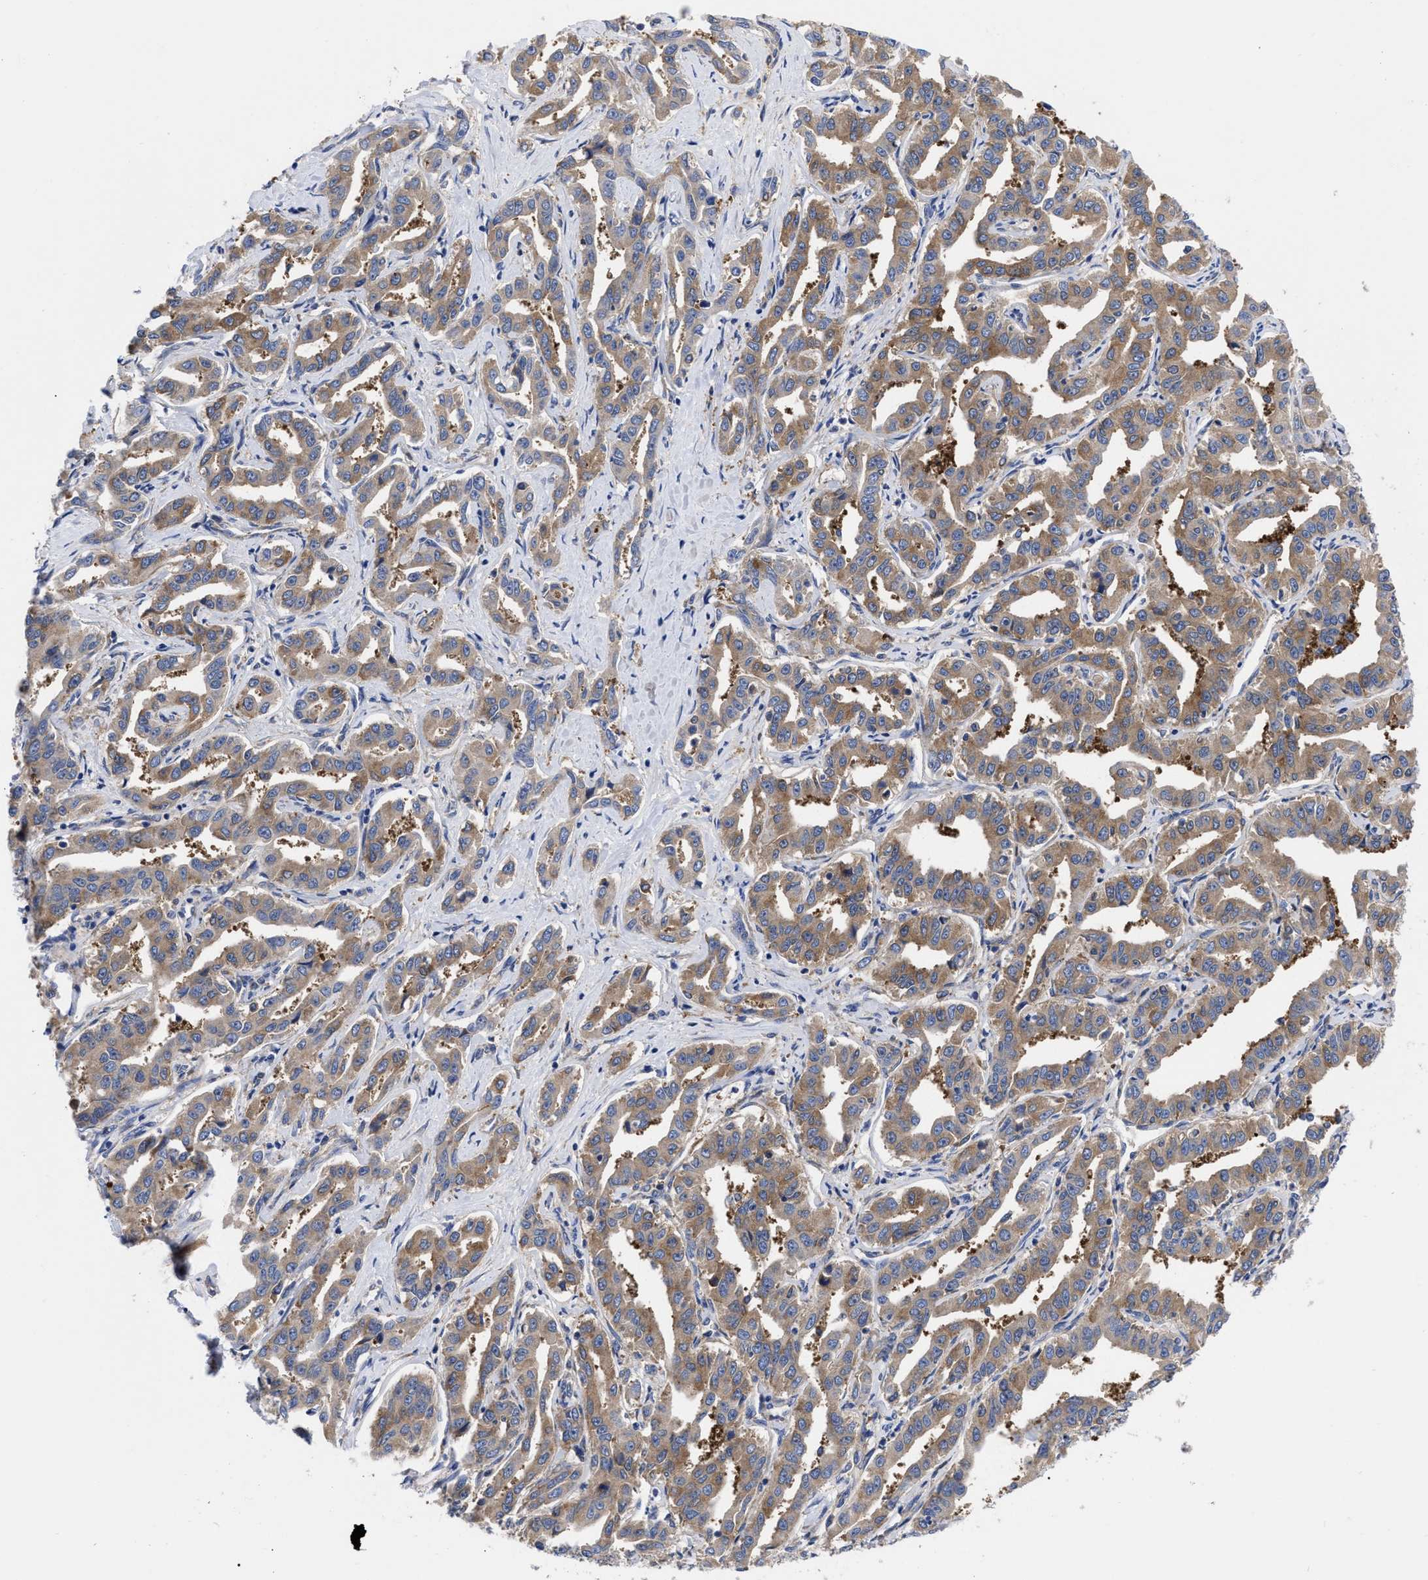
{"staining": {"intensity": "moderate", "quantity": ">75%", "location": "cytoplasmic/membranous"}, "tissue": "liver cancer", "cell_type": "Tumor cells", "image_type": "cancer", "snomed": [{"axis": "morphology", "description": "Cholangiocarcinoma"}, {"axis": "topography", "description": "Liver"}], "caption": "The photomicrograph demonstrates immunohistochemical staining of liver cancer (cholangiocarcinoma). There is moderate cytoplasmic/membranous expression is identified in approximately >75% of tumor cells. The staining was performed using DAB, with brown indicating positive protein expression. Nuclei are stained blue with hematoxylin.", "gene": "RBKS", "patient": {"sex": "male", "age": 59}}